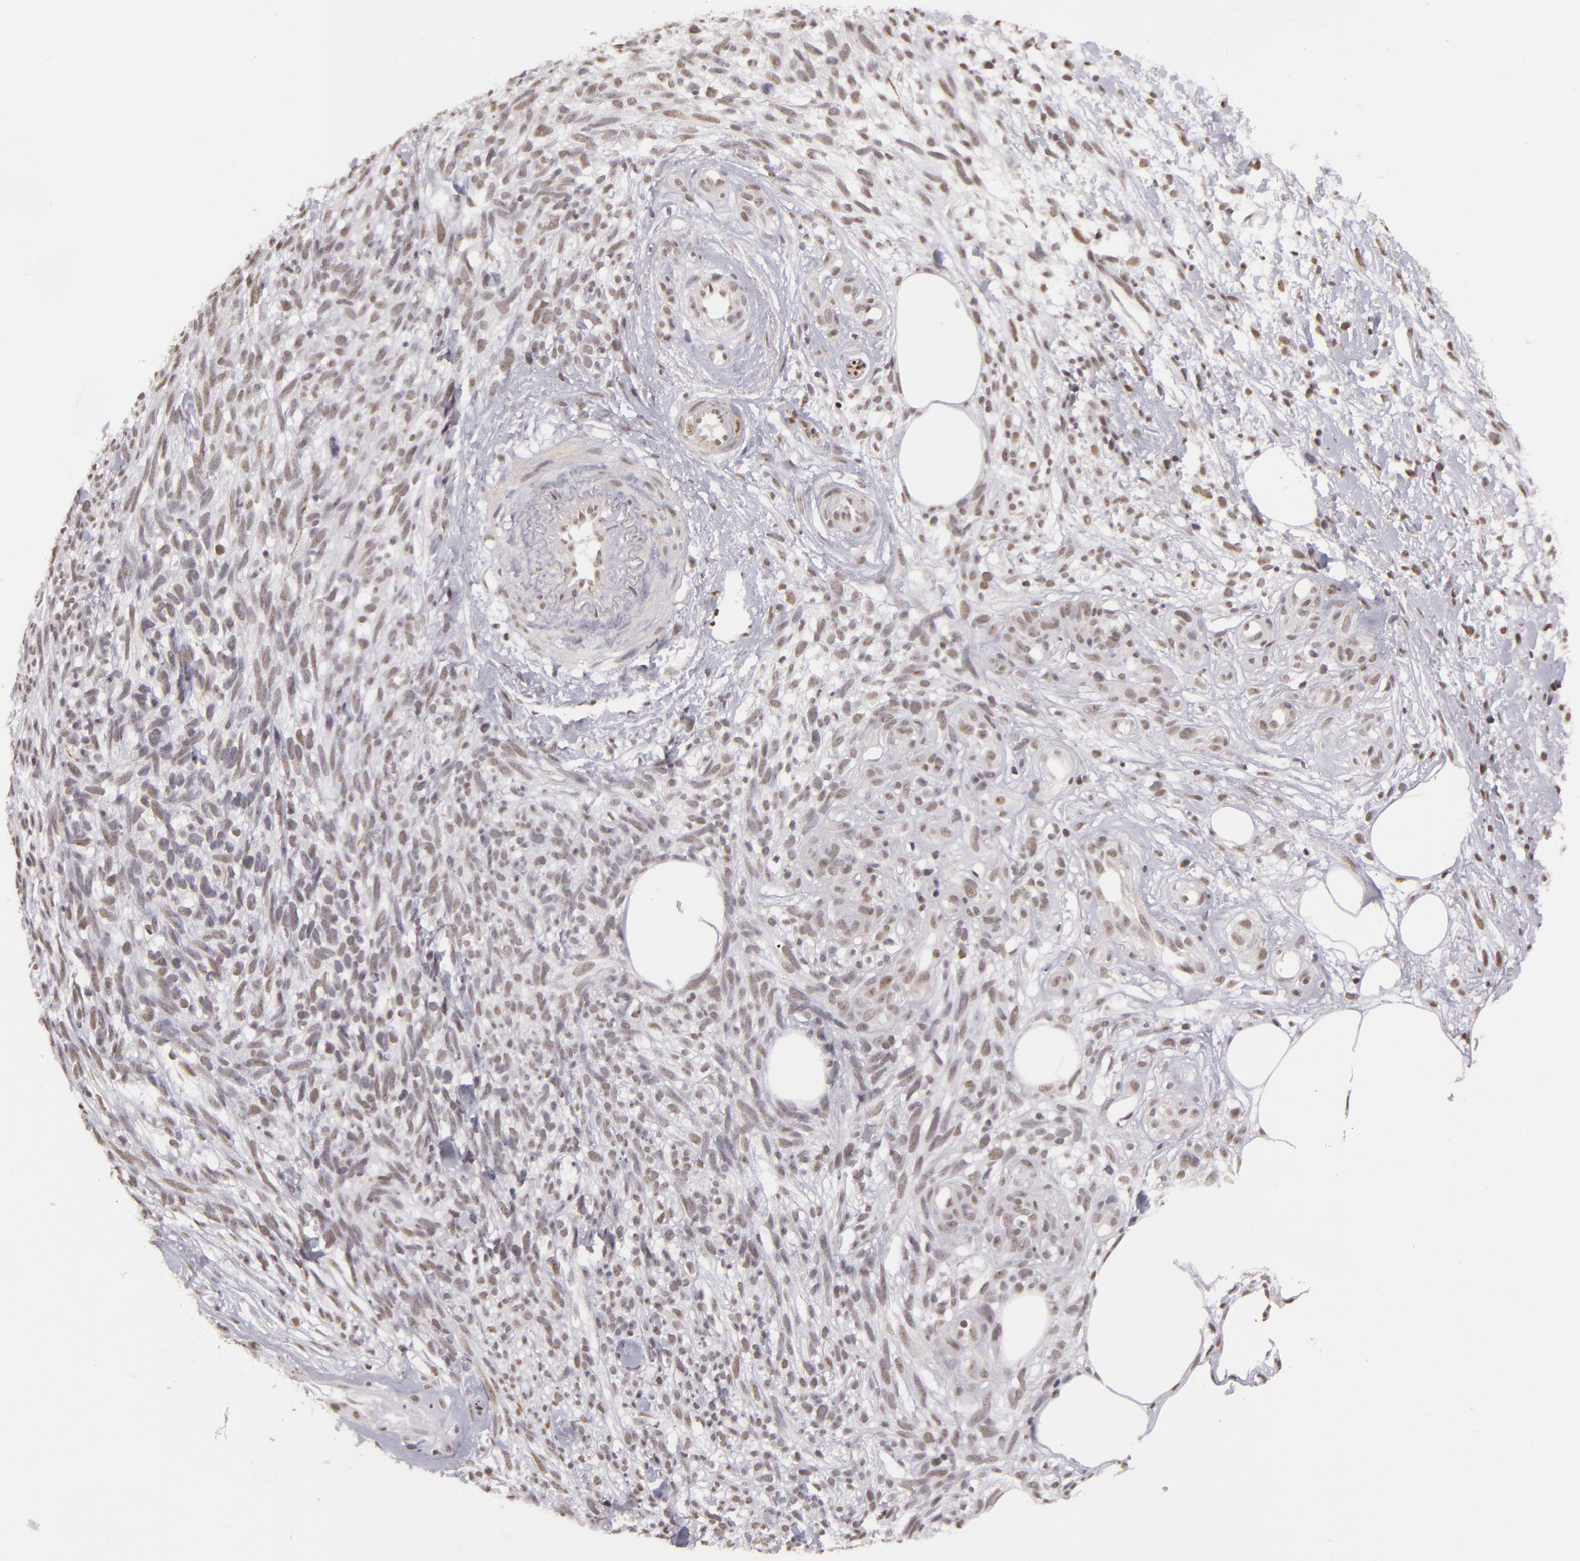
{"staining": {"intensity": "weak", "quantity": "25%-75%", "location": "nuclear"}, "tissue": "melanoma", "cell_type": "Tumor cells", "image_type": "cancer", "snomed": [{"axis": "morphology", "description": "Malignant melanoma, NOS"}, {"axis": "topography", "description": "Skin"}], "caption": "This is a micrograph of IHC staining of melanoma, which shows weak positivity in the nuclear of tumor cells.", "gene": "RRP7A", "patient": {"sex": "female", "age": 85}}